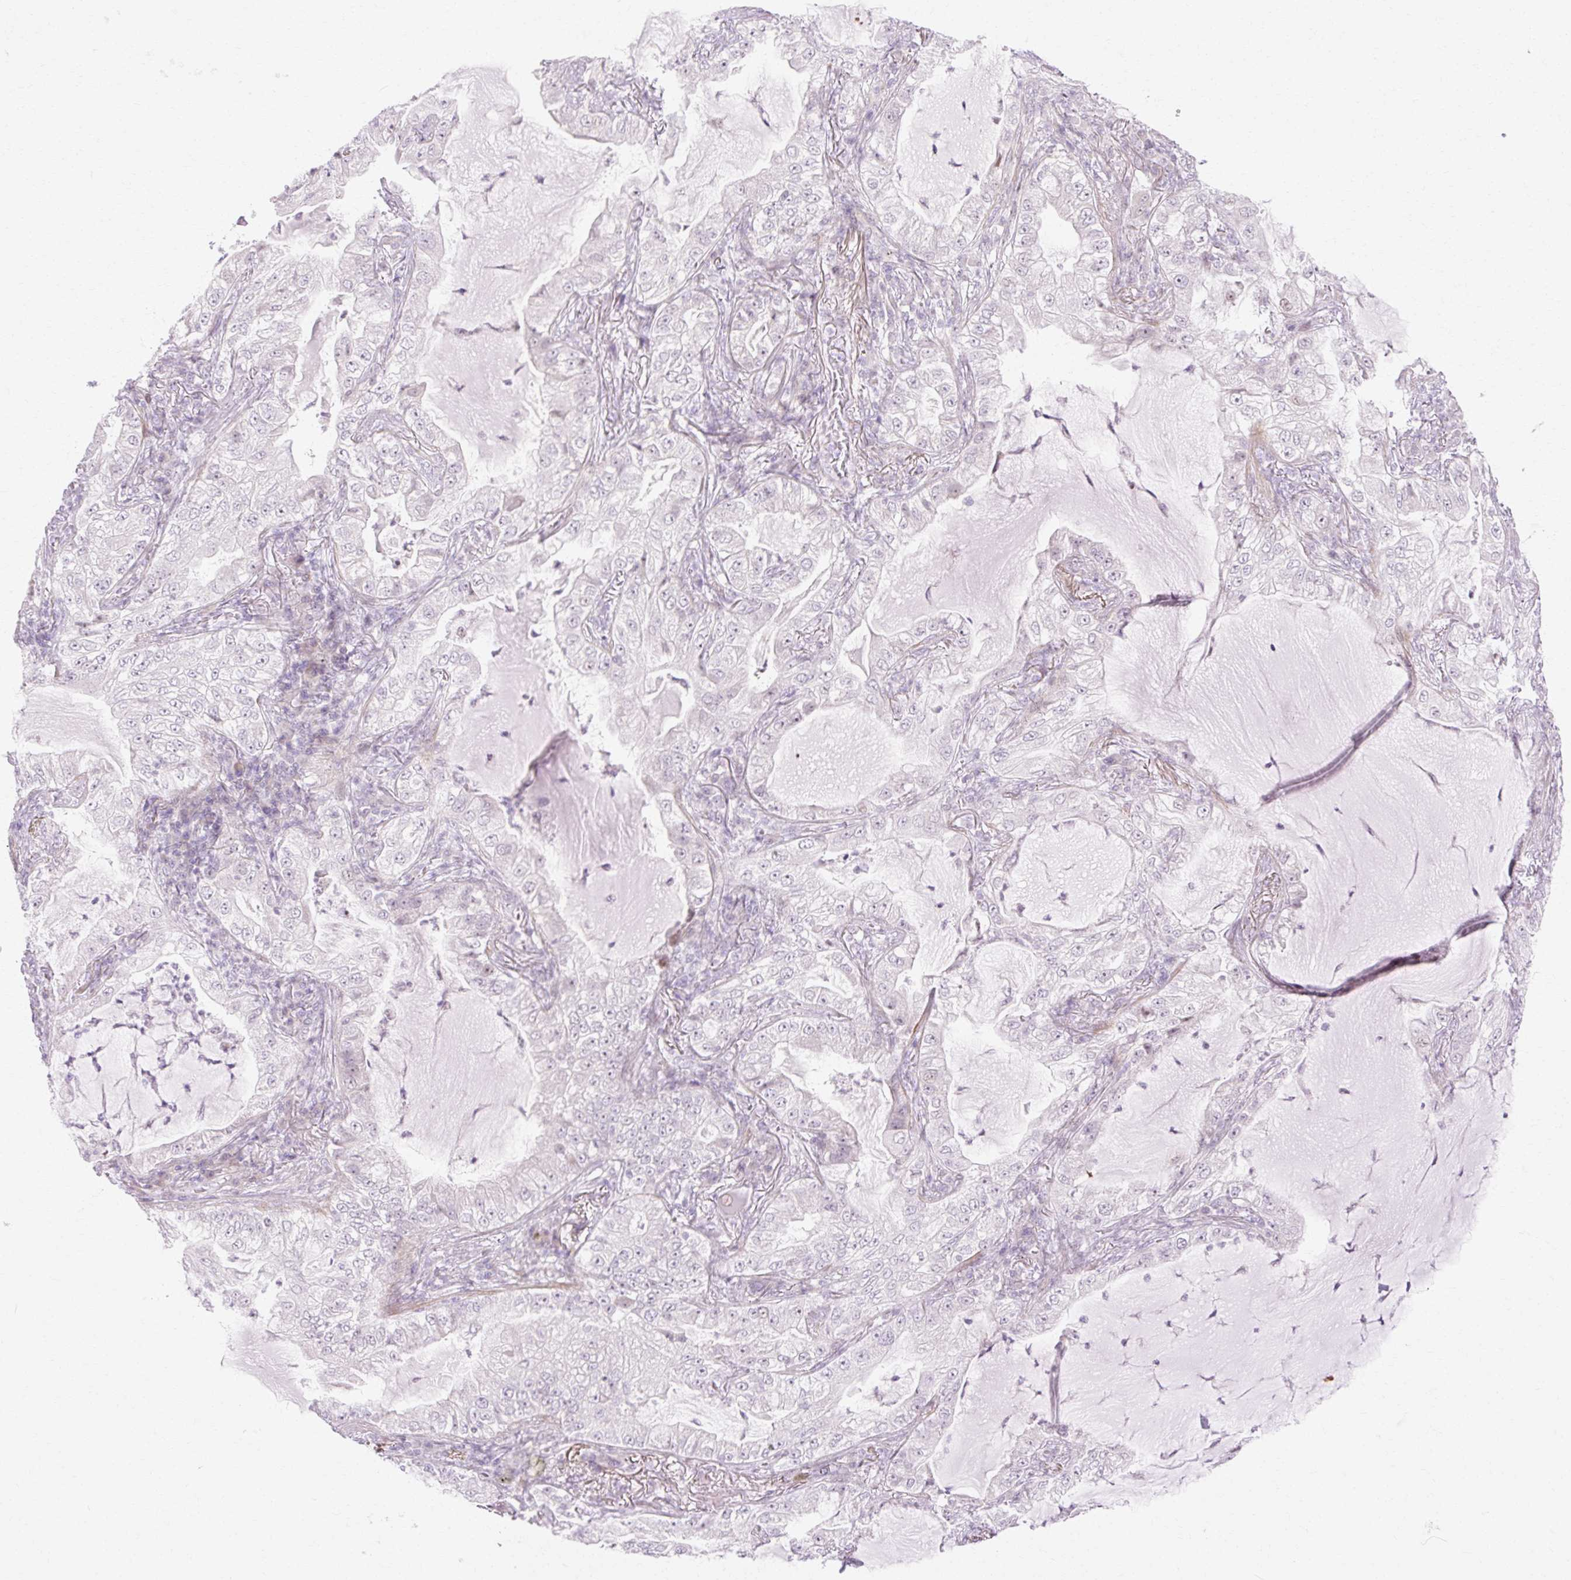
{"staining": {"intensity": "negative", "quantity": "none", "location": "none"}, "tissue": "lung cancer", "cell_type": "Tumor cells", "image_type": "cancer", "snomed": [{"axis": "morphology", "description": "Adenocarcinoma, NOS"}, {"axis": "topography", "description": "Lung"}], "caption": "High magnification brightfield microscopy of lung adenocarcinoma stained with DAB (brown) and counterstained with hematoxylin (blue): tumor cells show no significant staining. The staining was performed using DAB (3,3'-diaminobenzidine) to visualize the protein expression in brown, while the nuclei were stained in blue with hematoxylin (Magnification: 20x).", "gene": "C3orf49", "patient": {"sex": "female", "age": 73}}